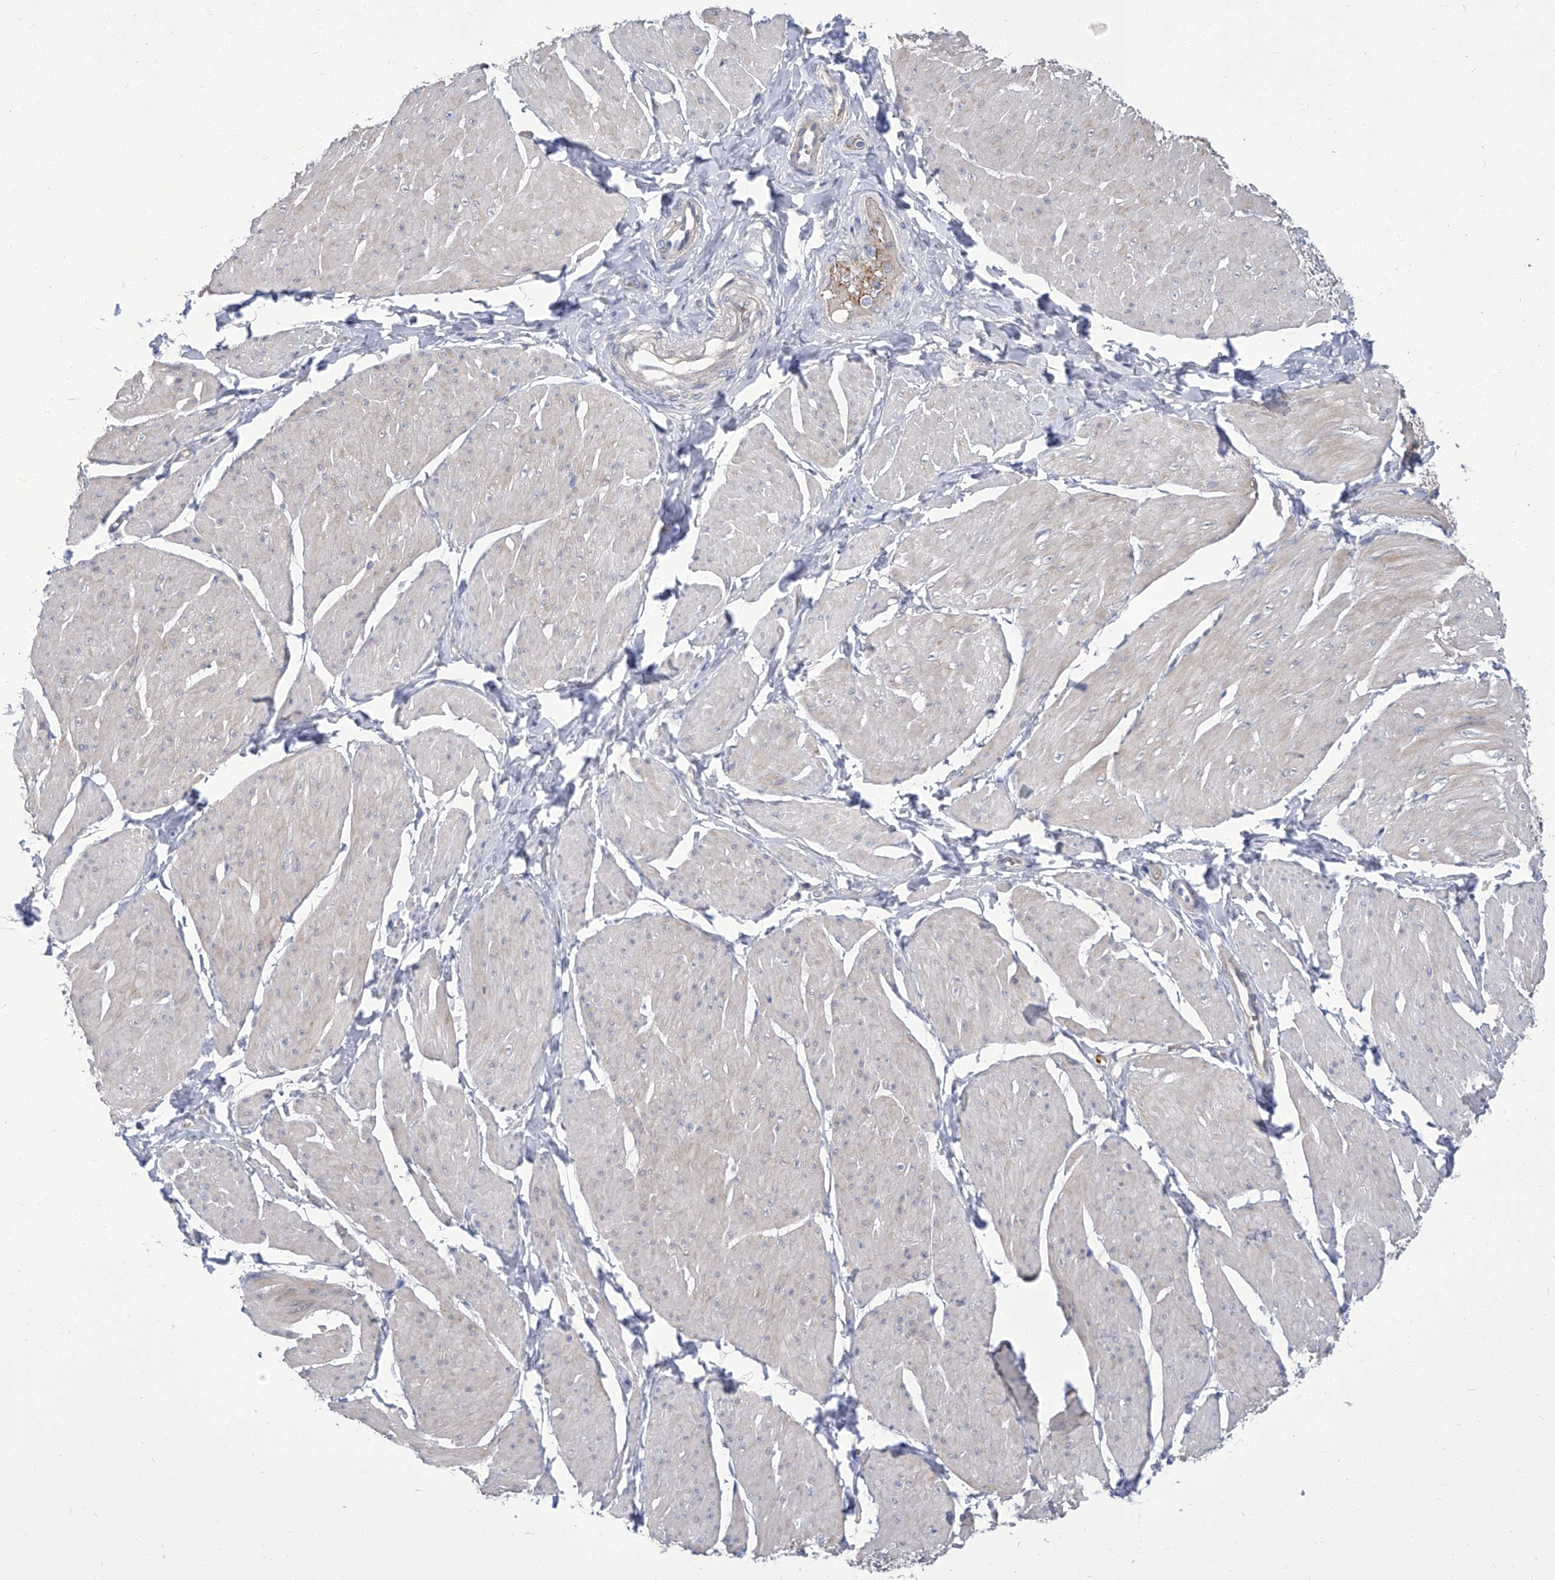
{"staining": {"intensity": "negative", "quantity": "none", "location": "none"}, "tissue": "smooth muscle", "cell_type": "Smooth muscle cells", "image_type": "normal", "snomed": [{"axis": "morphology", "description": "Urothelial carcinoma, High grade"}, {"axis": "topography", "description": "Urinary bladder"}], "caption": "Micrograph shows no protein positivity in smooth muscle cells of normal smooth muscle. (DAB immunohistochemistry with hematoxylin counter stain).", "gene": "PARD3", "patient": {"sex": "male", "age": 46}}